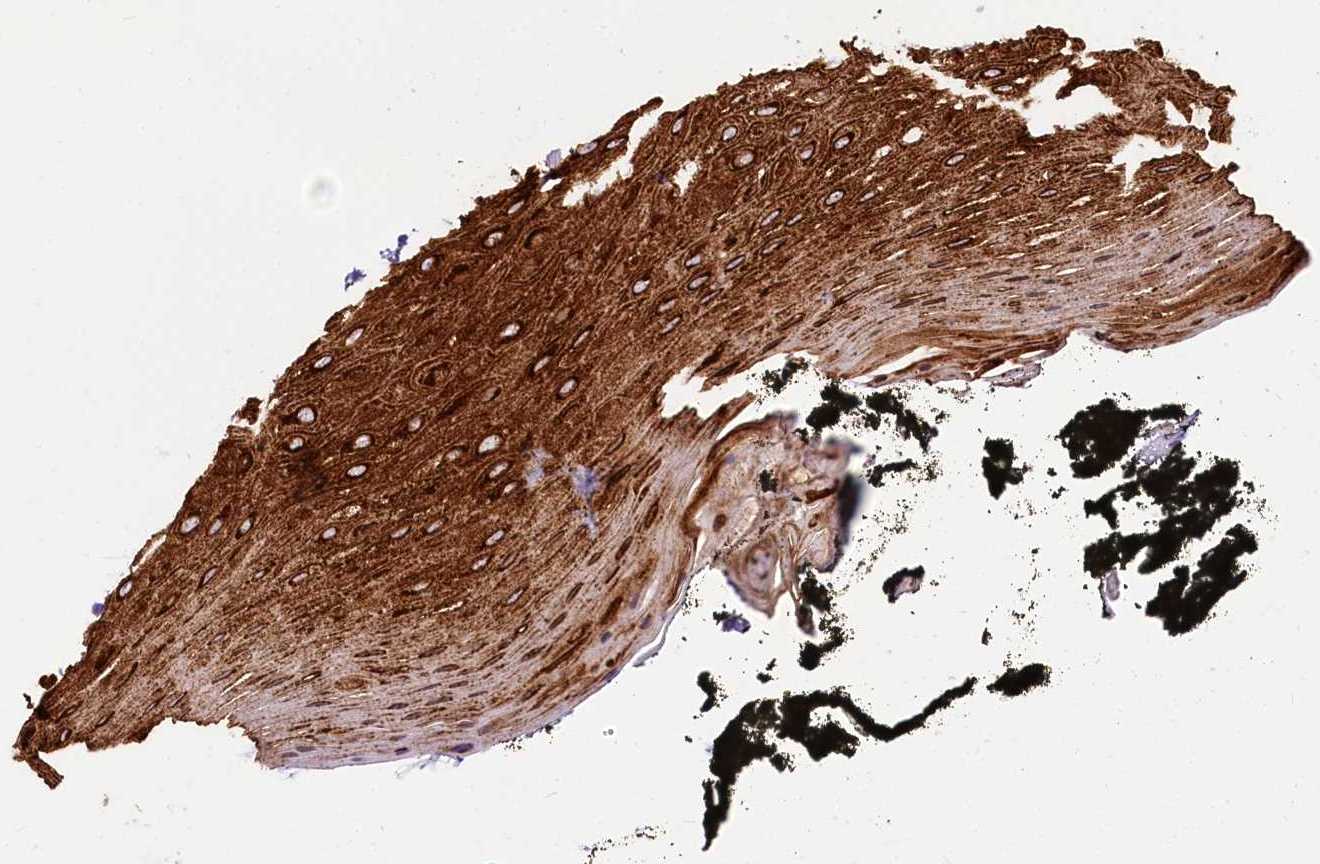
{"staining": {"intensity": "strong", "quantity": ">75%", "location": "cytoplasmic/membranous"}, "tissue": "oral mucosa", "cell_type": "Squamous epithelial cells", "image_type": "normal", "snomed": [{"axis": "morphology", "description": "Normal tissue, NOS"}, {"axis": "topography", "description": "Oral tissue"}], "caption": "Immunohistochemical staining of benign human oral mucosa displays strong cytoplasmic/membranous protein staining in approximately >75% of squamous epithelial cells.", "gene": "A2ML1", "patient": {"sex": "male", "age": 74}}